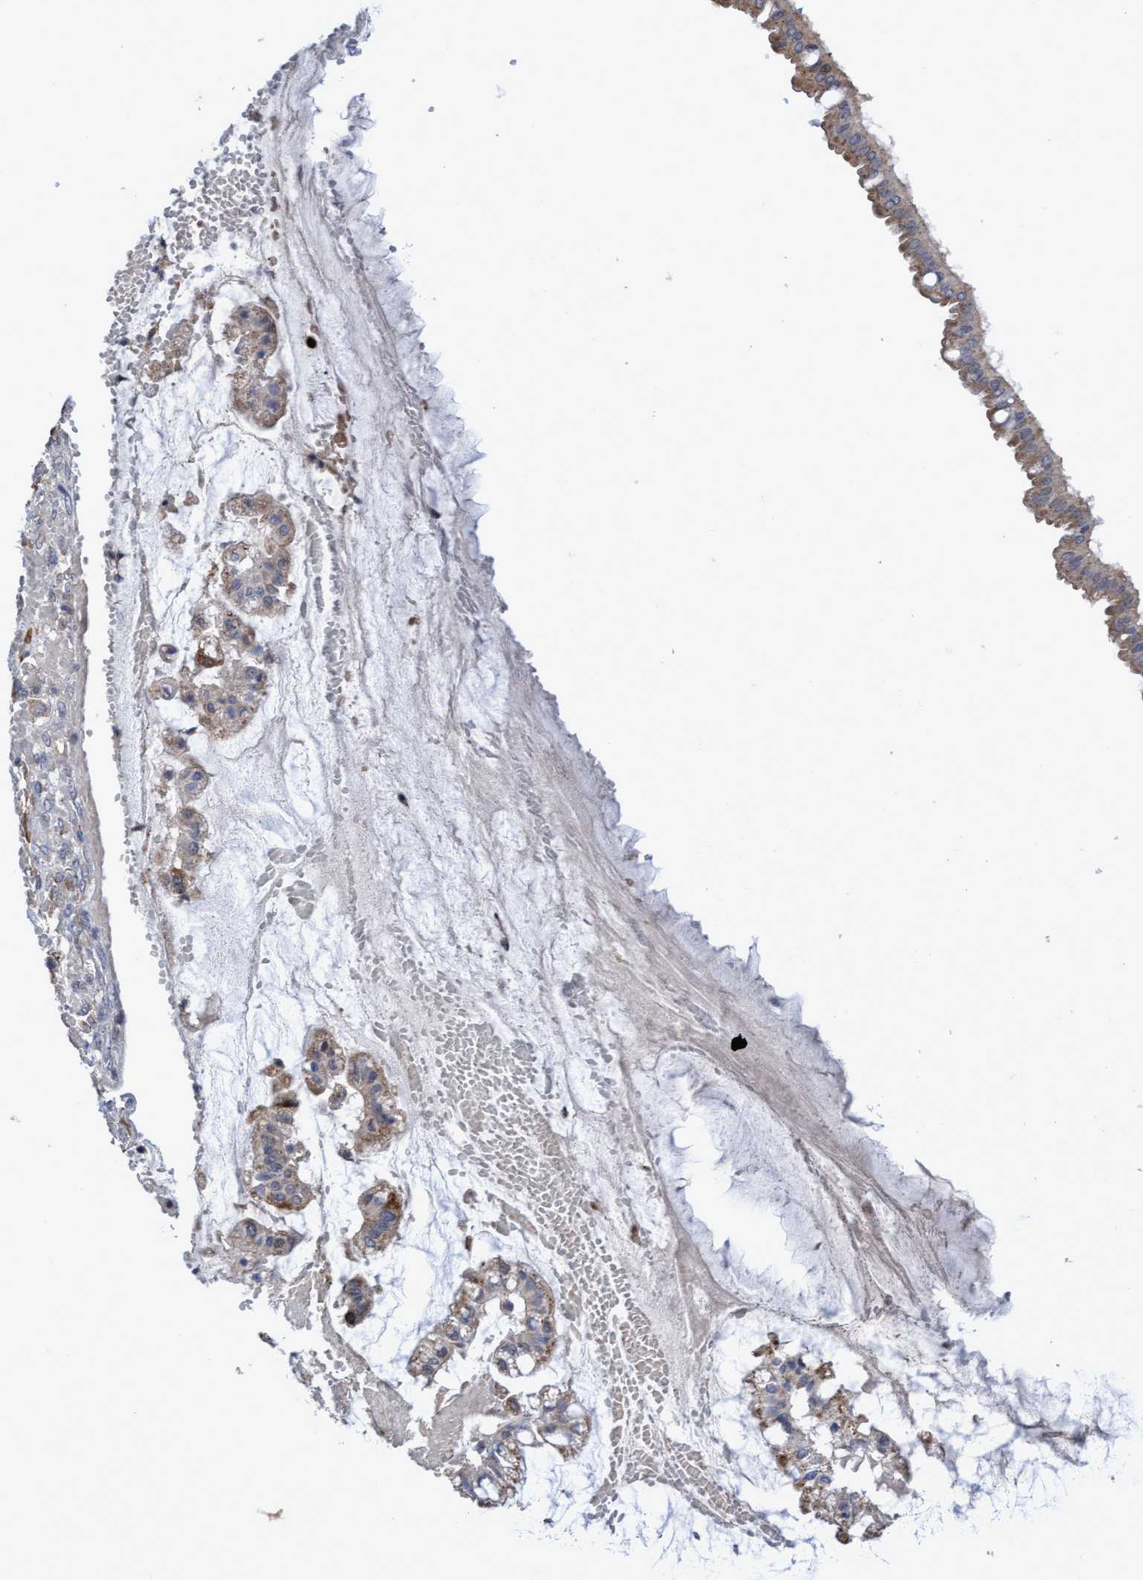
{"staining": {"intensity": "weak", "quantity": ">75%", "location": "cytoplasmic/membranous"}, "tissue": "ovarian cancer", "cell_type": "Tumor cells", "image_type": "cancer", "snomed": [{"axis": "morphology", "description": "Cystadenocarcinoma, mucinous, NOS"}, {"axis": "topography", "description": "Ovary"}], "caption": "Immunohistochemistry staining of mucinous cystadenocarcinoma (ovarian), which shows low levels of weak cytoplasmic/membranous positivity in about >75% of tumor cells indicating weak cytoplasmic/membranous protein expression. The staining was performed using DAB (3,3'-diaminobenzidine) (brown) for protein detection and nuclei were counterstained in hematoxylin (blue).", "gene": "SLBP", "patient": {"sex": "female", "age": 73}}